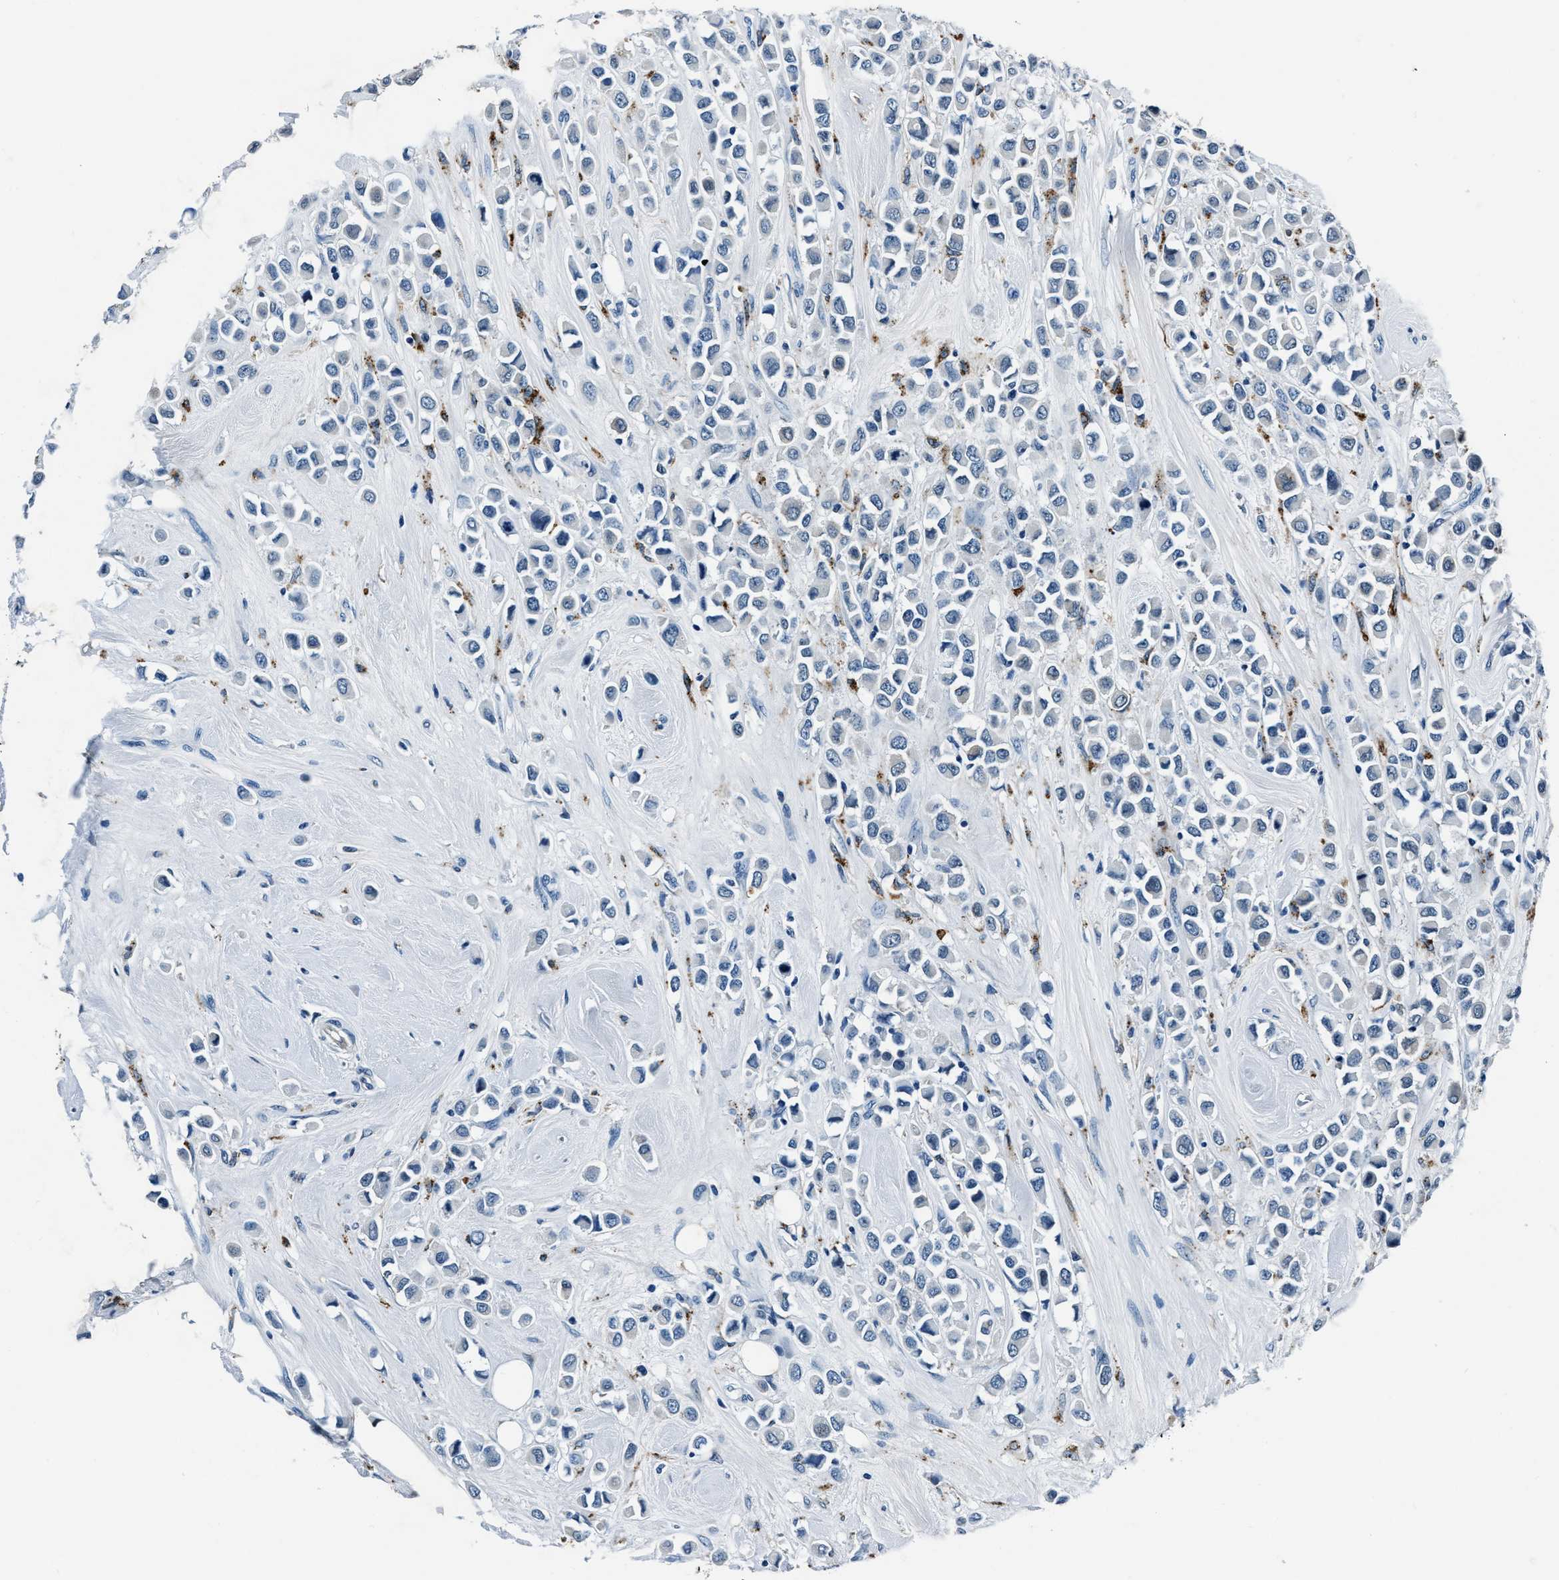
{"staining": {"intensity": "negative", "quantity": "none", "location": "none"}, "tissue": "breast cancer", "cell_type": "Tumor cells", "image_type": "cancer", "snomed": [{"axis": "morphology", "description": "Duct carcinoma"}, {"axis": "topography", "description": "Breast"}], "caption": "Micrograph shows no significant protein expression in tumor cells of invasive ductal carcinoma (breast).", "gene": "PTPDC1", "patient": {"sex": "female", "age": 61}}